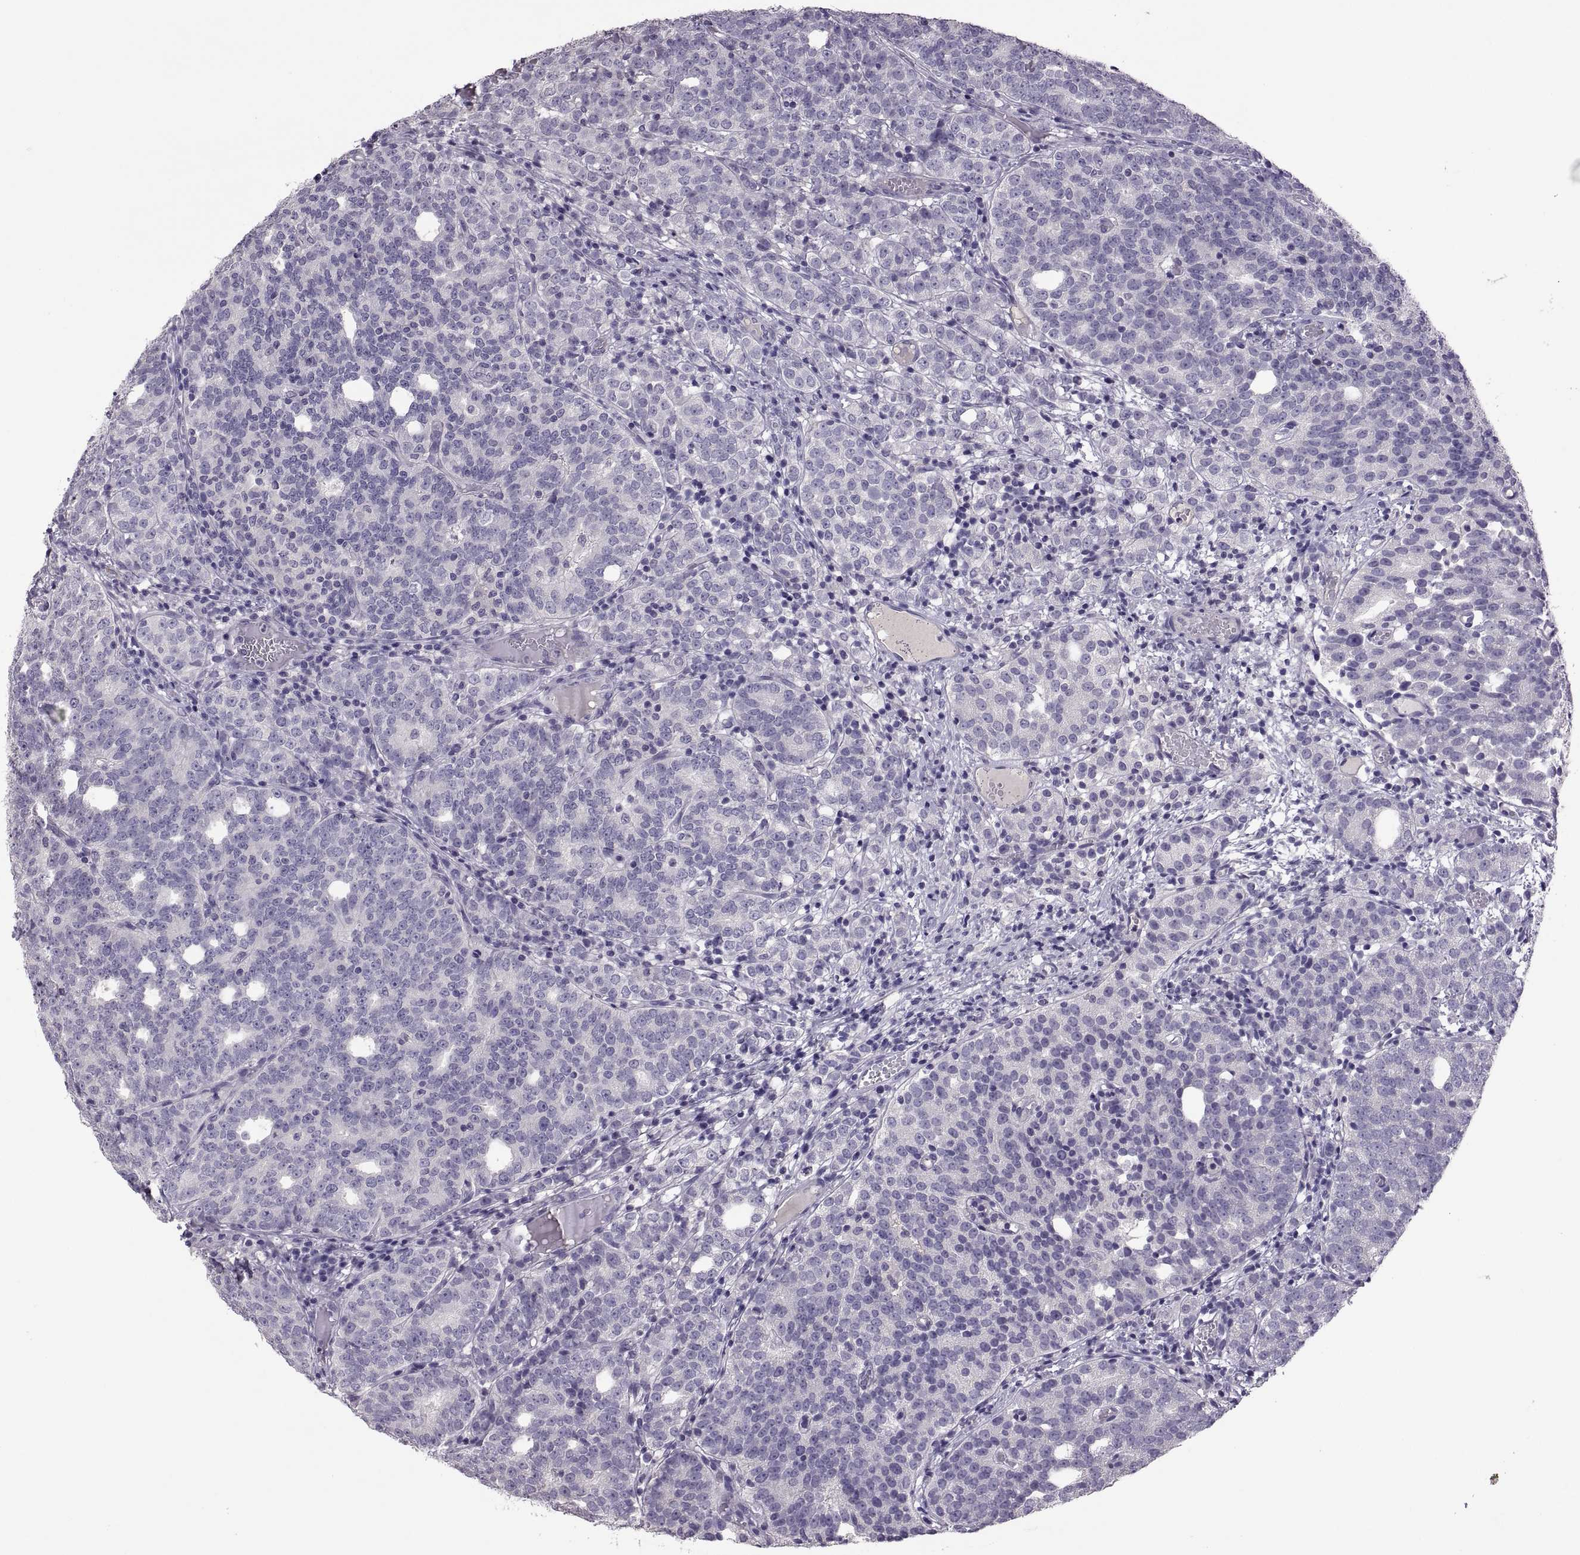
{"staining": {"intensity": "negative", "quantity": "none", "location": "none"}, "tissue": "prostate cancer", "cell_type": "Tumor cells", "image_type": "cancer", "snomed": [{"axis": "morphology", "description": "Adenocarcinoma, High grade"}, {"axis": "topography", "description": "Prostate"}], "caption": "This is a photomicrograph of immunohistochemistry (IHC) staining of prostate adenocarcinoma (high-grade), which shows no expression in tumor cells. (Stains: DAB (3,3'-diaminobenzidine) immunohistochemistry (IHC) with hematoxylin counter stain, Microscopy: brightfield microscopy at high magnification).", "gene": "TBX19", "patient": {"sex": "male", "age": 53}}